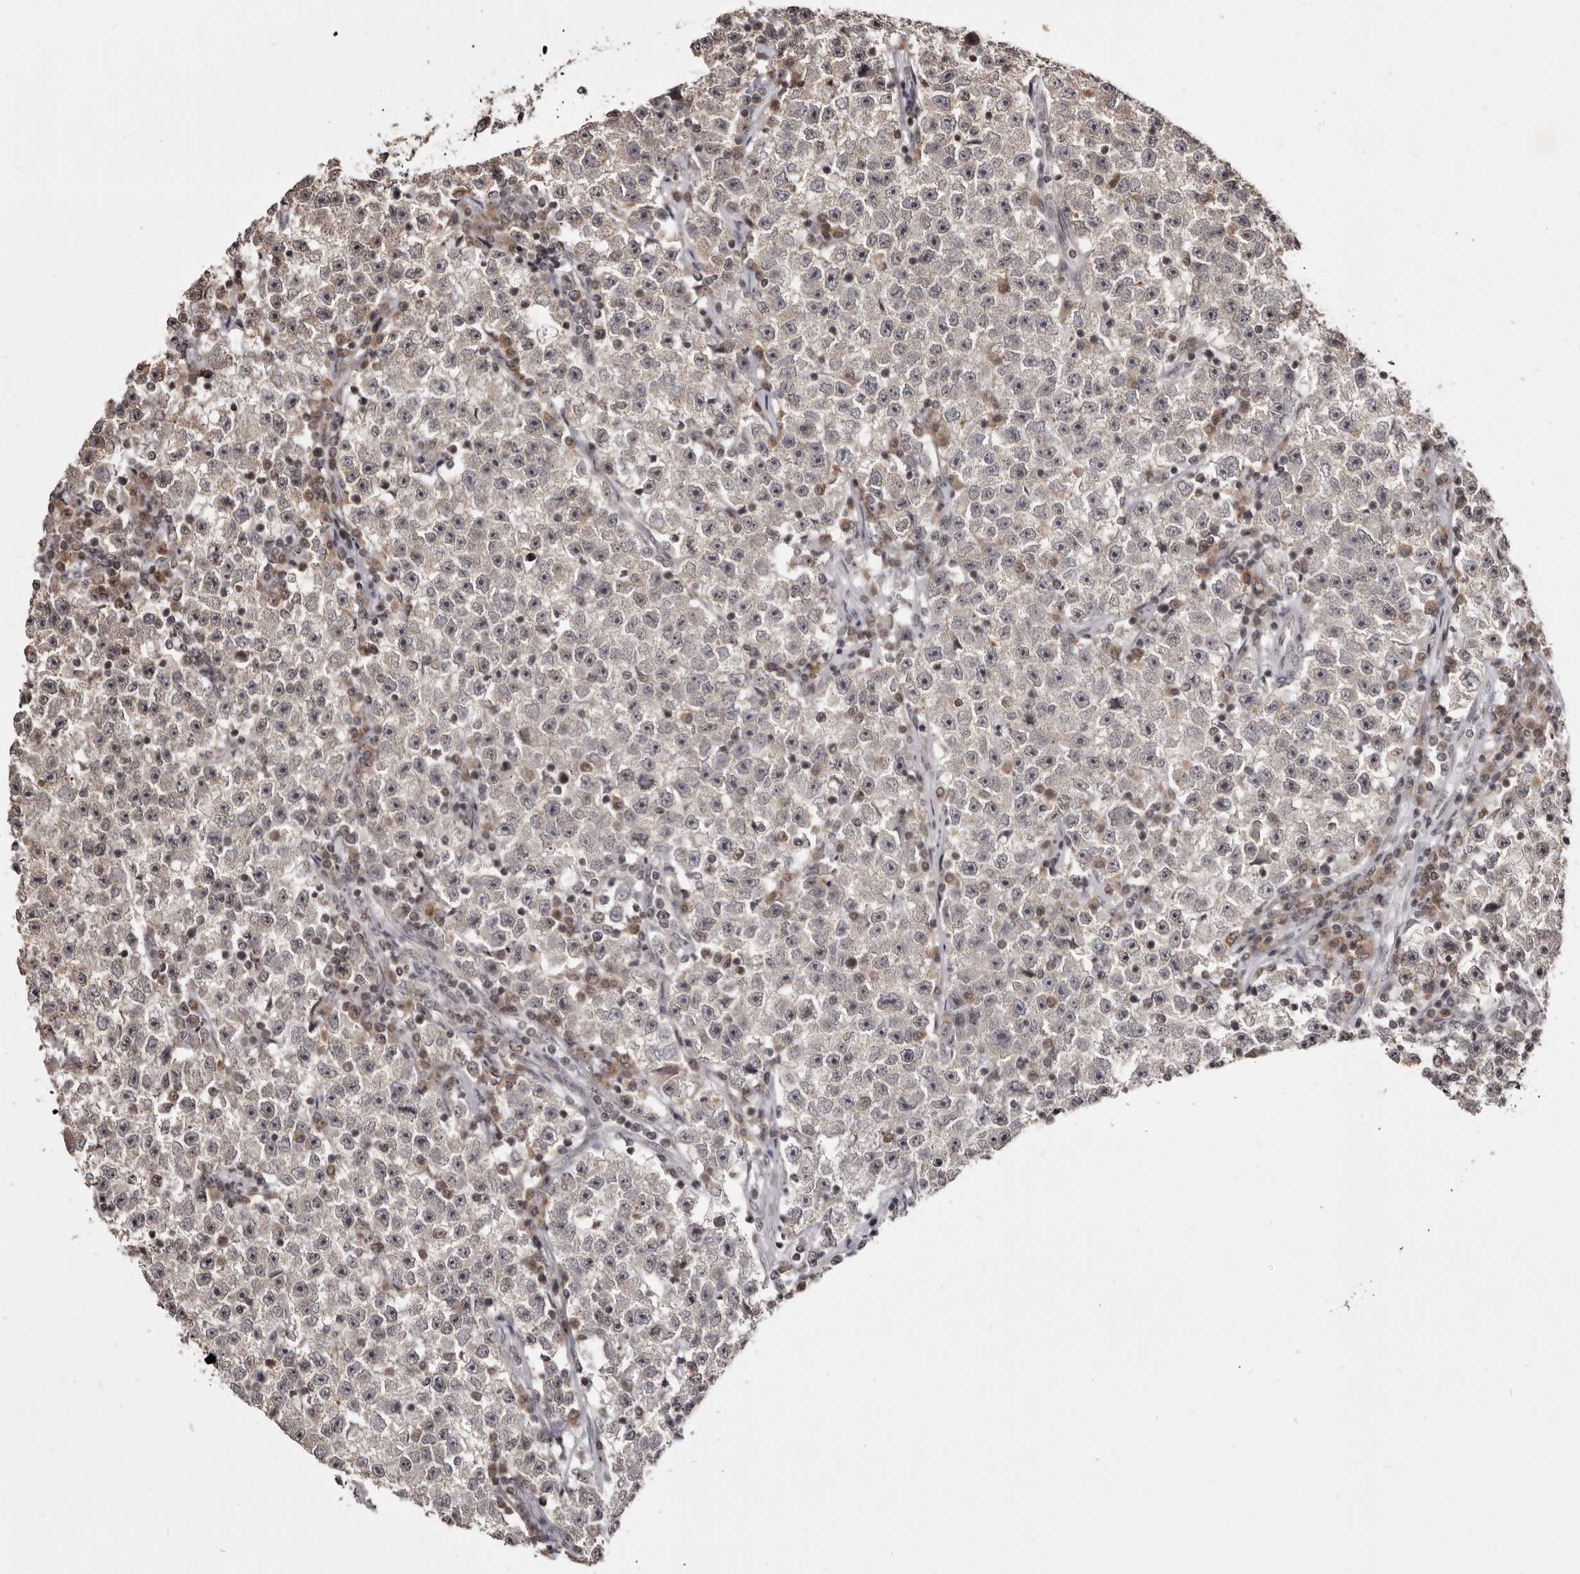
{"staining": {"intensity": "negative", "quantity": "none", "location": "none"}, "tissue": "testis cancer", "cell_type": "Tumor cells", "image_type": "cancer", "snomed": [{"axis": "morphology", "description": "Seminoma, NOS"}, {"axis": "topography", "description": "Testis"}], "caption": "Immunohistochemistry (IHC) micrograph of neoplastic tissue: seminoma (testis) stained with DAB (3,3'-diaminobenzidine) exhibits no significant protein positivity in tumor cells.", "gene": "THUMPD1", "patient": {"sex": "male", "age": 22}}